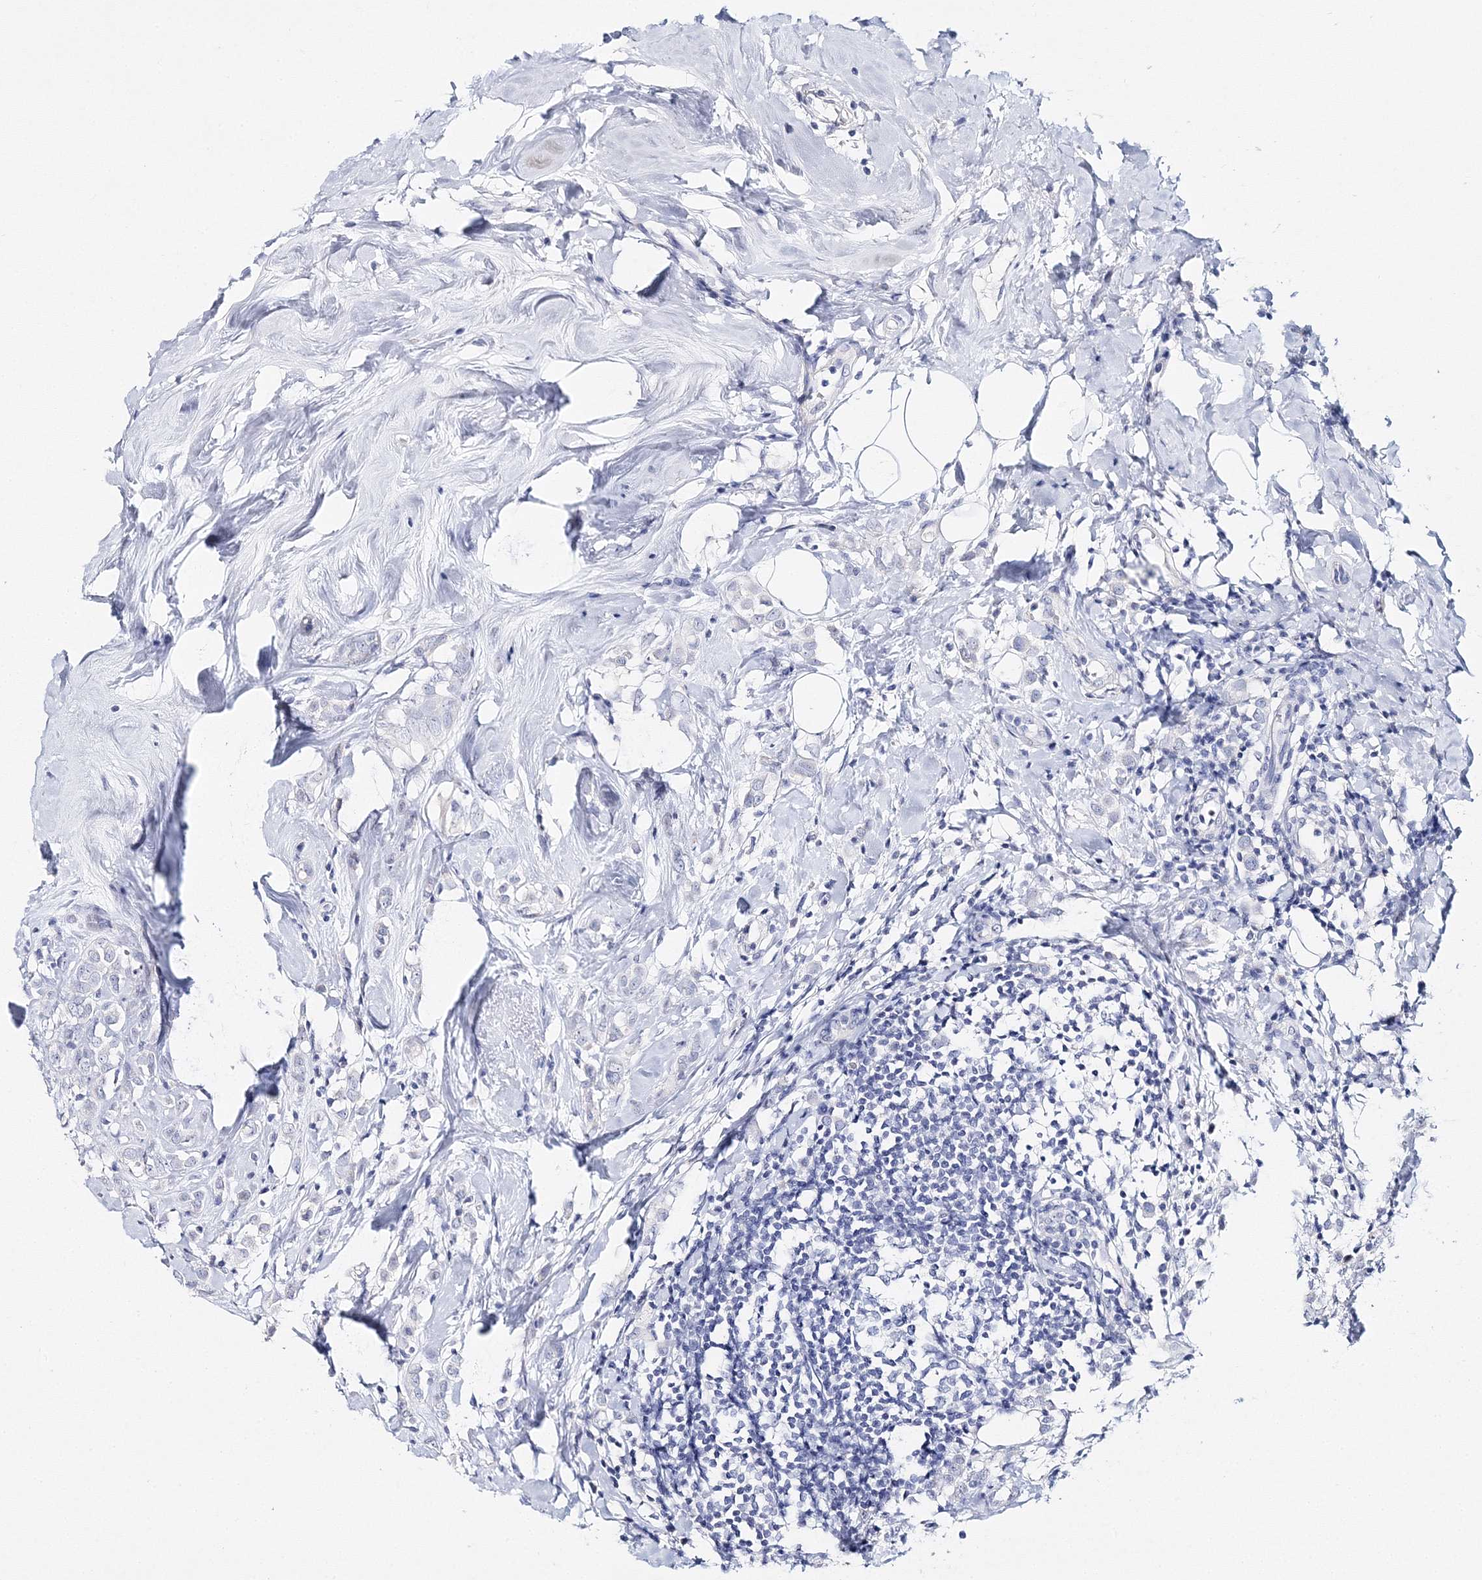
{"staining": {"intensity": "negative", "quantity": "none", "location": "none"}, "tissue": "breast cancer", "cell_type": "Tumor cells", "image_type": "cancer", "snomed": [{"axis": "morphology", "description": "Lobular carcinoma"}, {"axis": "topography", "description": "Breast"}], "caption": "Immunohistochemistry histopathology image of neoplastic tissue: breast cancer stained with DAB (3,3'-diaminobenzidine) shows no significant protein positivity in tumor cells.", "gene": "MYOZ2", "patient": {"sex": "female", "age": 47}}